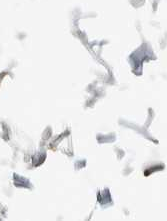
{"staining": {"intensity": "moderate", "quantity": ">75%", "location": "cytoplasmic/membranous,nuclear"}, "tissue": "adipose tissue", "cell_type": "Adipocytes", "image_type": "normal", "snomed": [{"axis": "morphology", "description": "Normal tissue, NOS"}, {"axis": "topography", "description": "Breast"}, {"axis": "topography", "description": "Adipose tissue"}], "caption": "Adipocytes reveal moderate cytoplasmic/membranous,nuclear staining in about >75% of cells in benign adipose tissue. (DAB (3,3'-diaminobenzidine) IHC, brown staining for protein, blue staining for nuclei).", "gene": "STXBP4", "patient": {"sex": "female", "age": 25}}